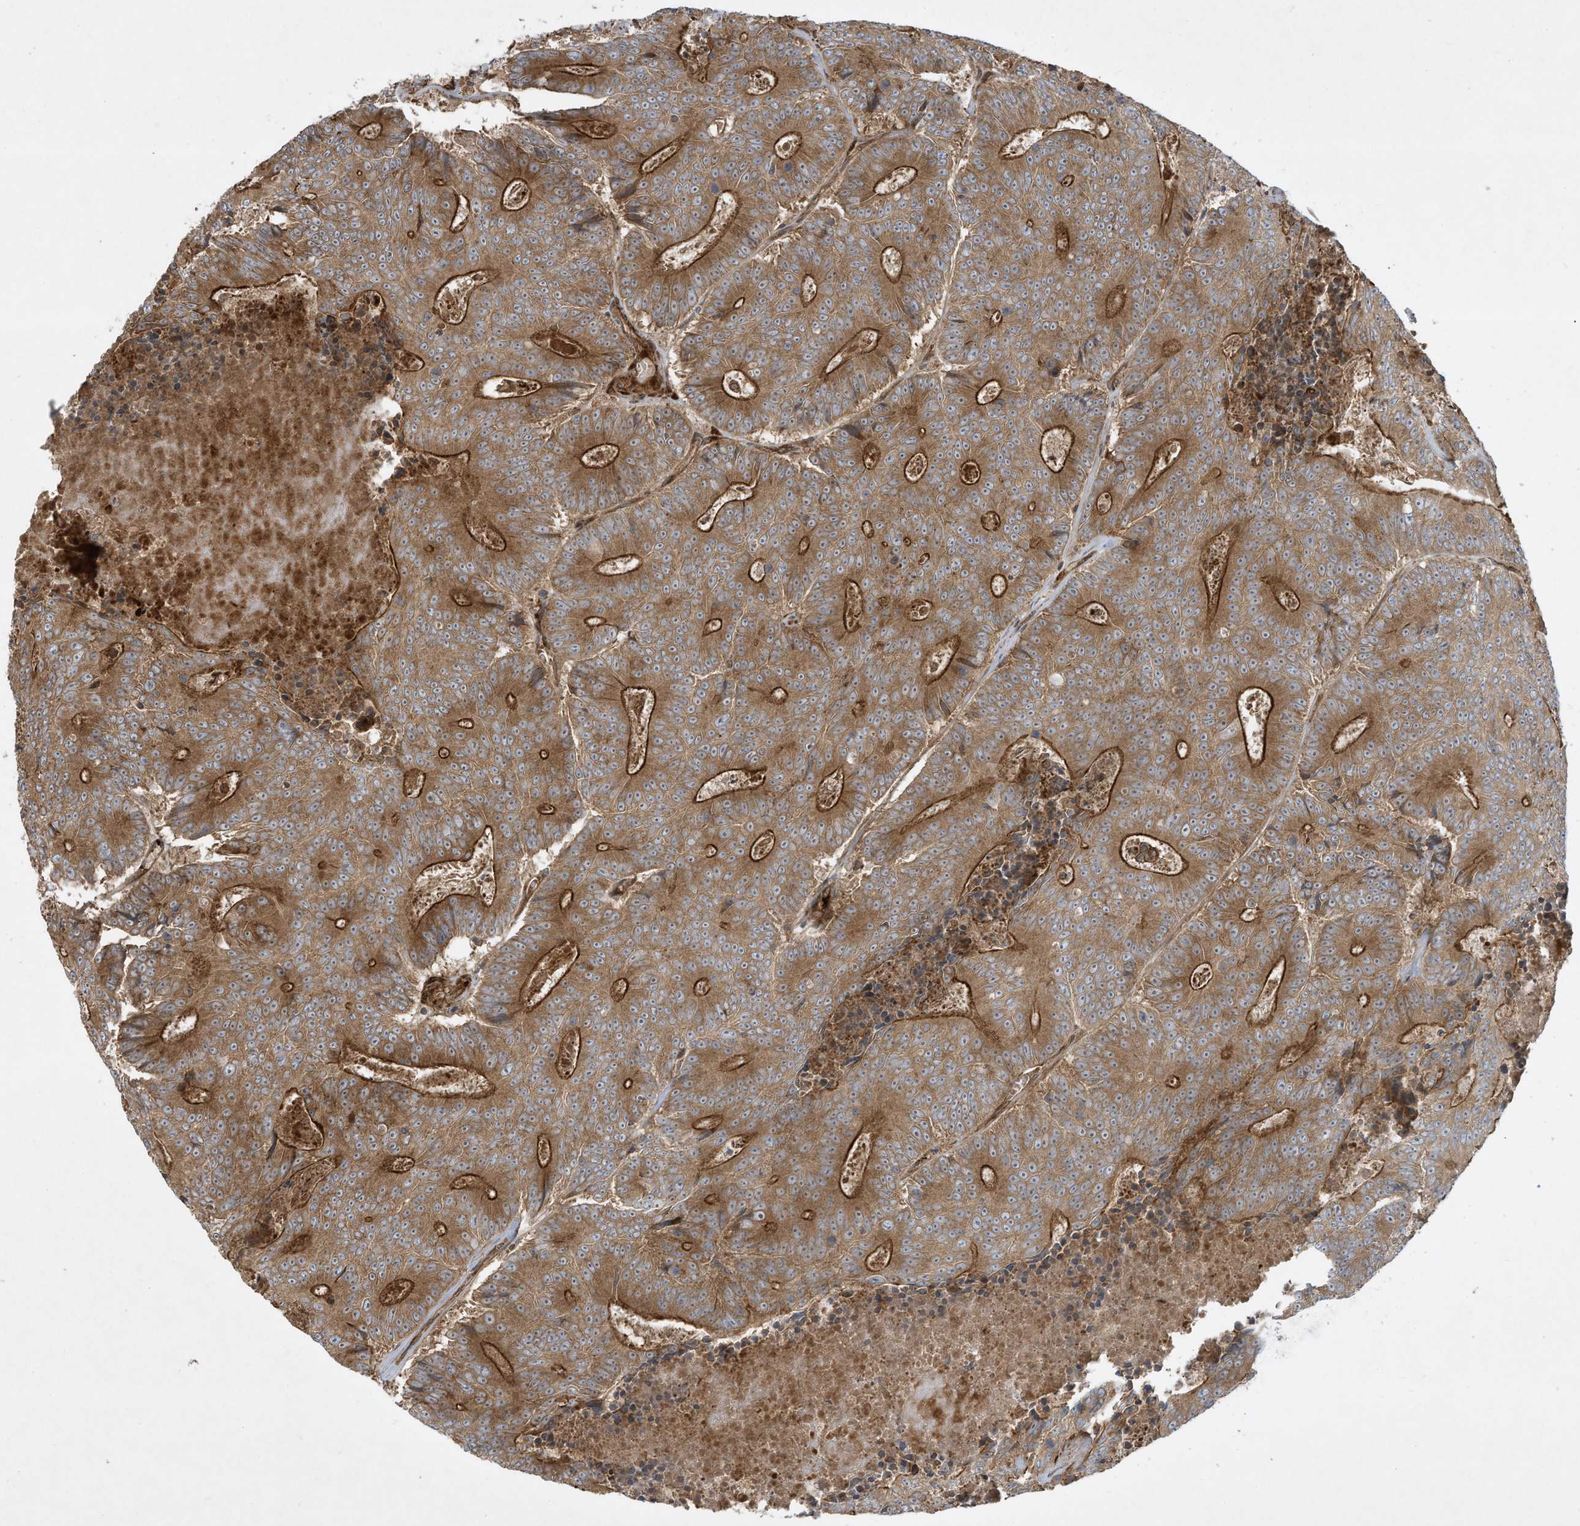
{"staining": {"intensity": "moderate", "quantity": ">75%", "location": "cytoplasmic/membranous"}, "tissue": "colorectal cancer", "cell_type": "Tumor cells", "image_type": "cancer", "snomed": [{"axis": "morphology", "description": "Adenocarcinoma, NOS"}, {"axis": "topography", "description": "Colon"}], "caption": "Protein expression analysis of colorectal adenocarcinoma demonstrates moderate cytoplasmic/membranous positivity in about >75% of tumor cells.", "gene": "DDIT4", "patient": {"sex": "male", "age": 83}}